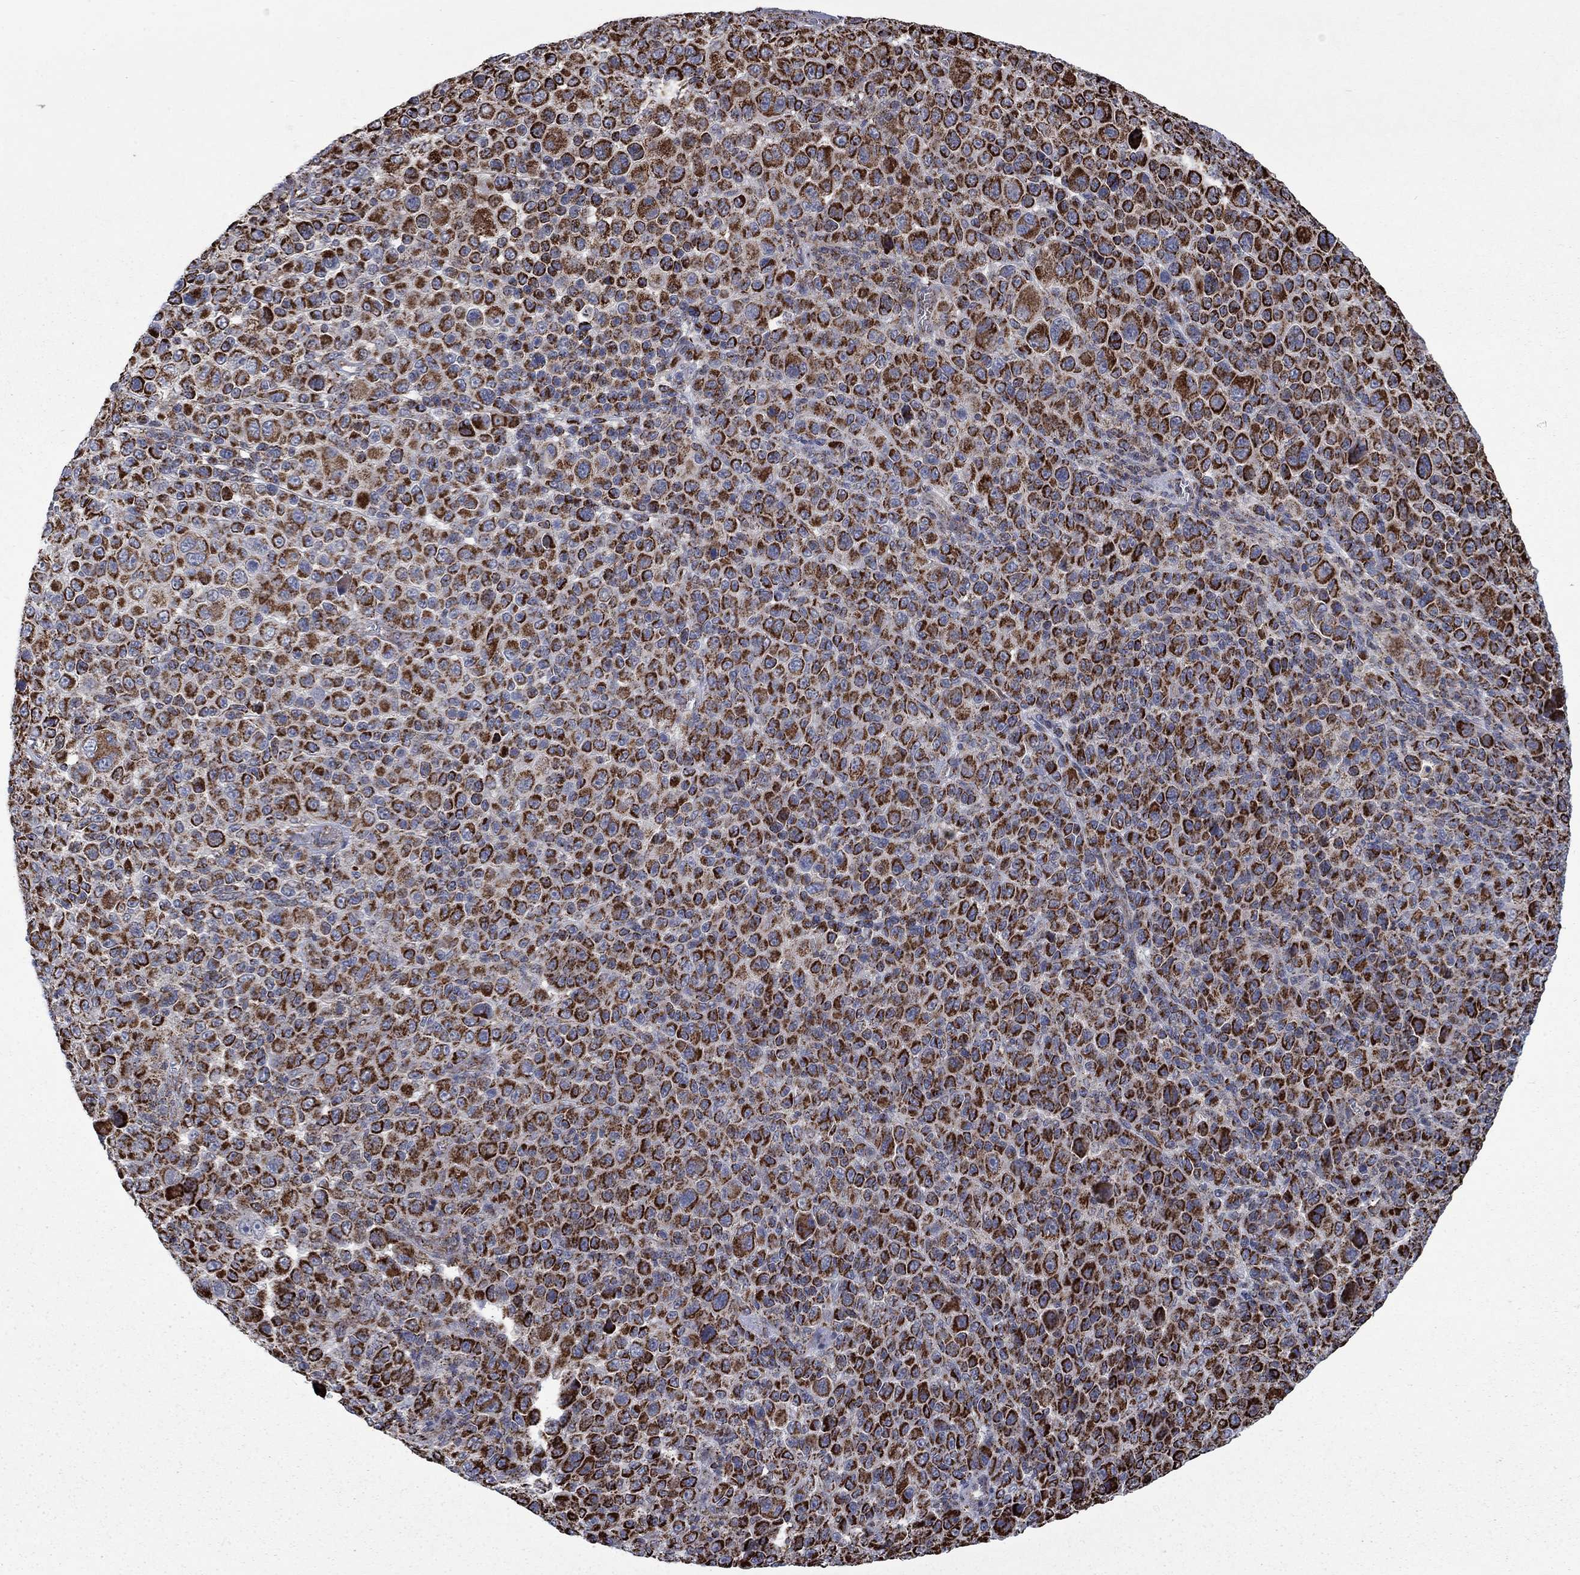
{"staining": {"intensity": "strong", "quantity": ">75%", "location": "cytoplasmic/membranous"}, "tissue": "melanoma", "cell_type": "Tumor cells", "image_type": "cancer", "snomed": [{"axis": "morphology", "description": "Malignant melanoma, NOS"}, {"axis": "topography", "description": "Skin"}], "caption": "Tumor cells exhibit high levels of strong cytoplasmic/membranous expression in about >75% of cells in malignant melanoma.", "gene": "MOAP1", "patient": {"sex": "female", "age": 57}}